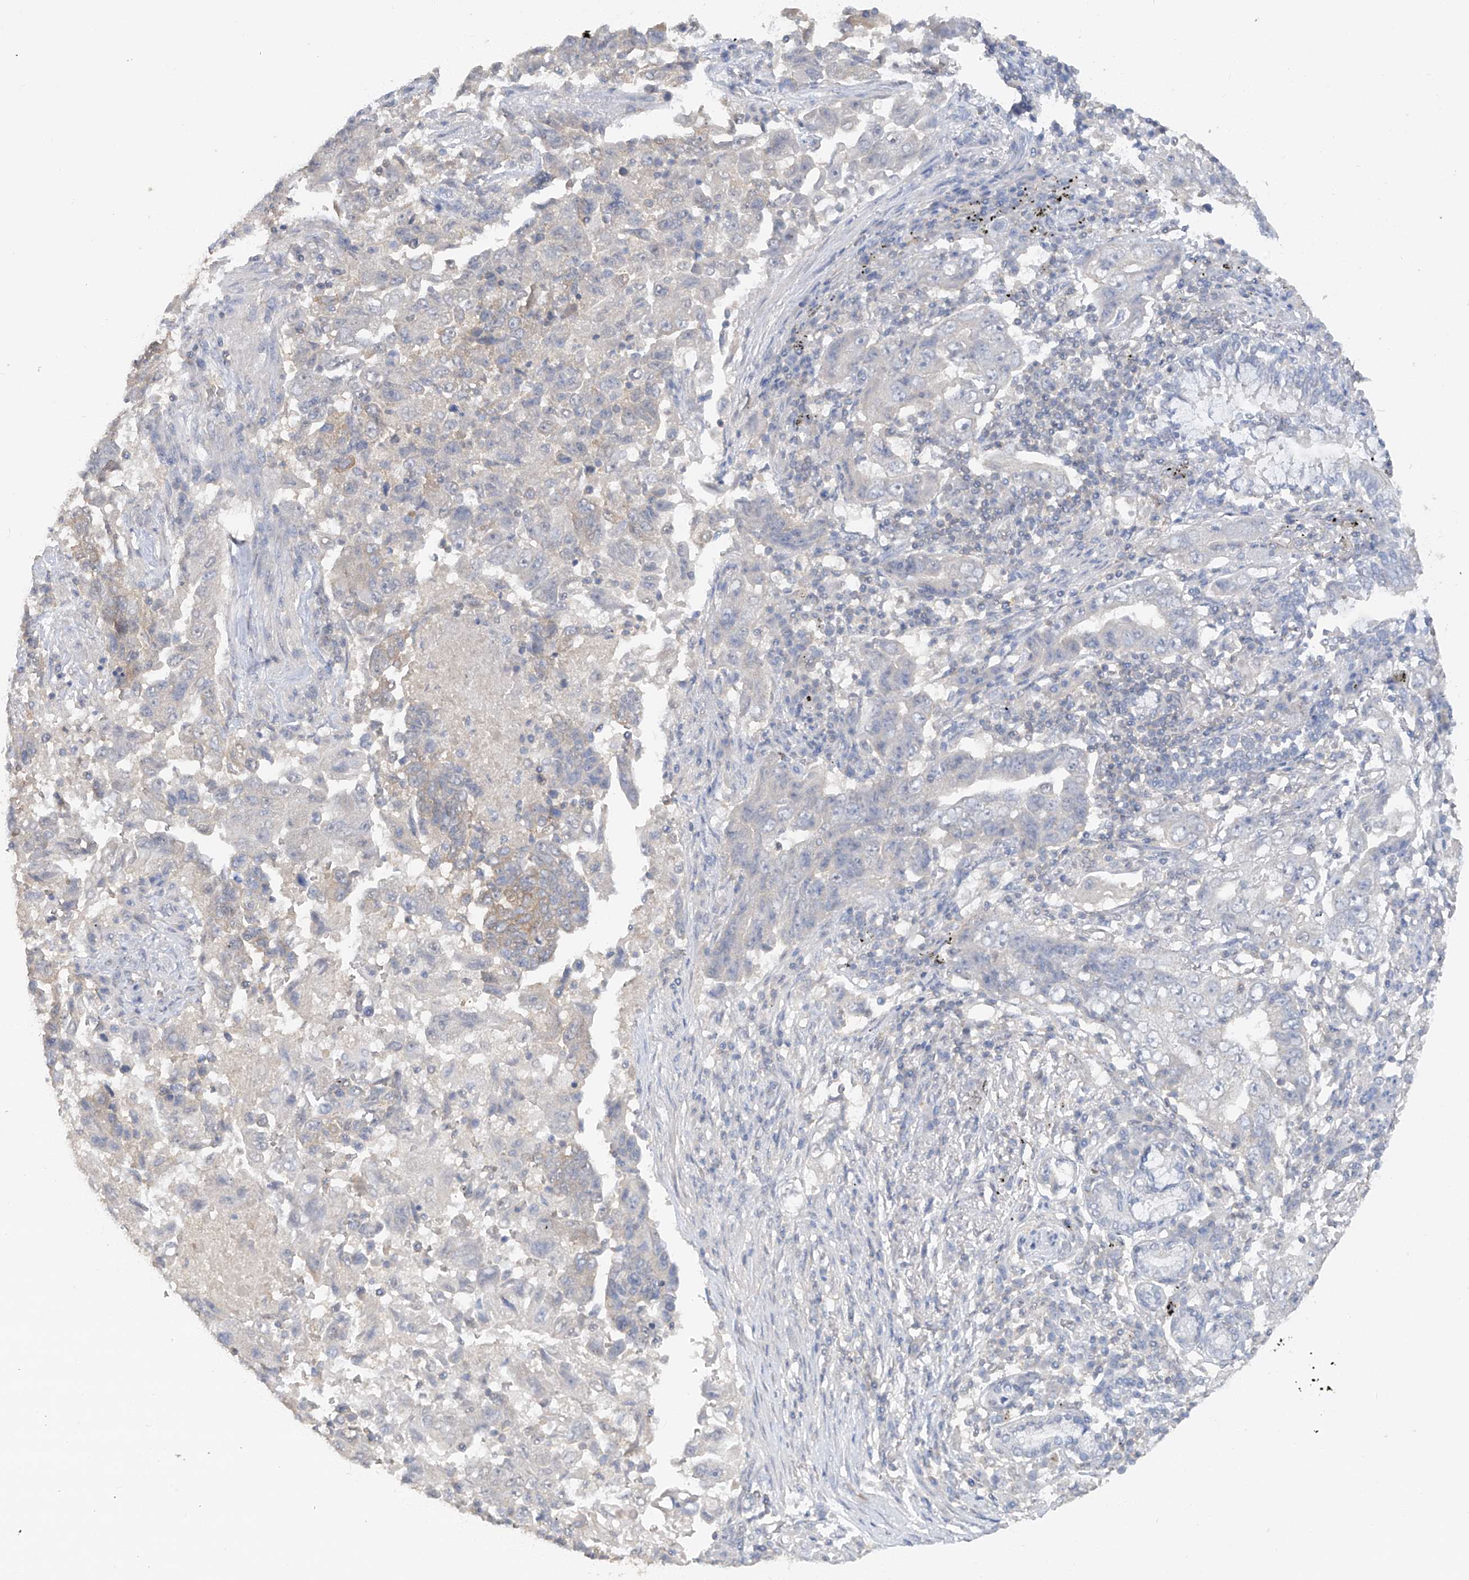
{"staining": {"intensity": "negative", "quantity": "none", "location": "none"}, "tissue": "lung cancer", "cell_type": "Tumor cells", "image_type": "cancer", "snomed": [{"axis": "morphology", "description": "Adenocarcinoma, NOS"}, {"axis": "topography", "description": "Lung"}], "caption": "IHC photomicrograph of neoplastic tissue: lung cancer (adenocarcinoma) stained with DAB exhibits no significant protein expression in tumor cells.", "gene": "HAS3", "patient": {"sex": "female", "age": 51}}